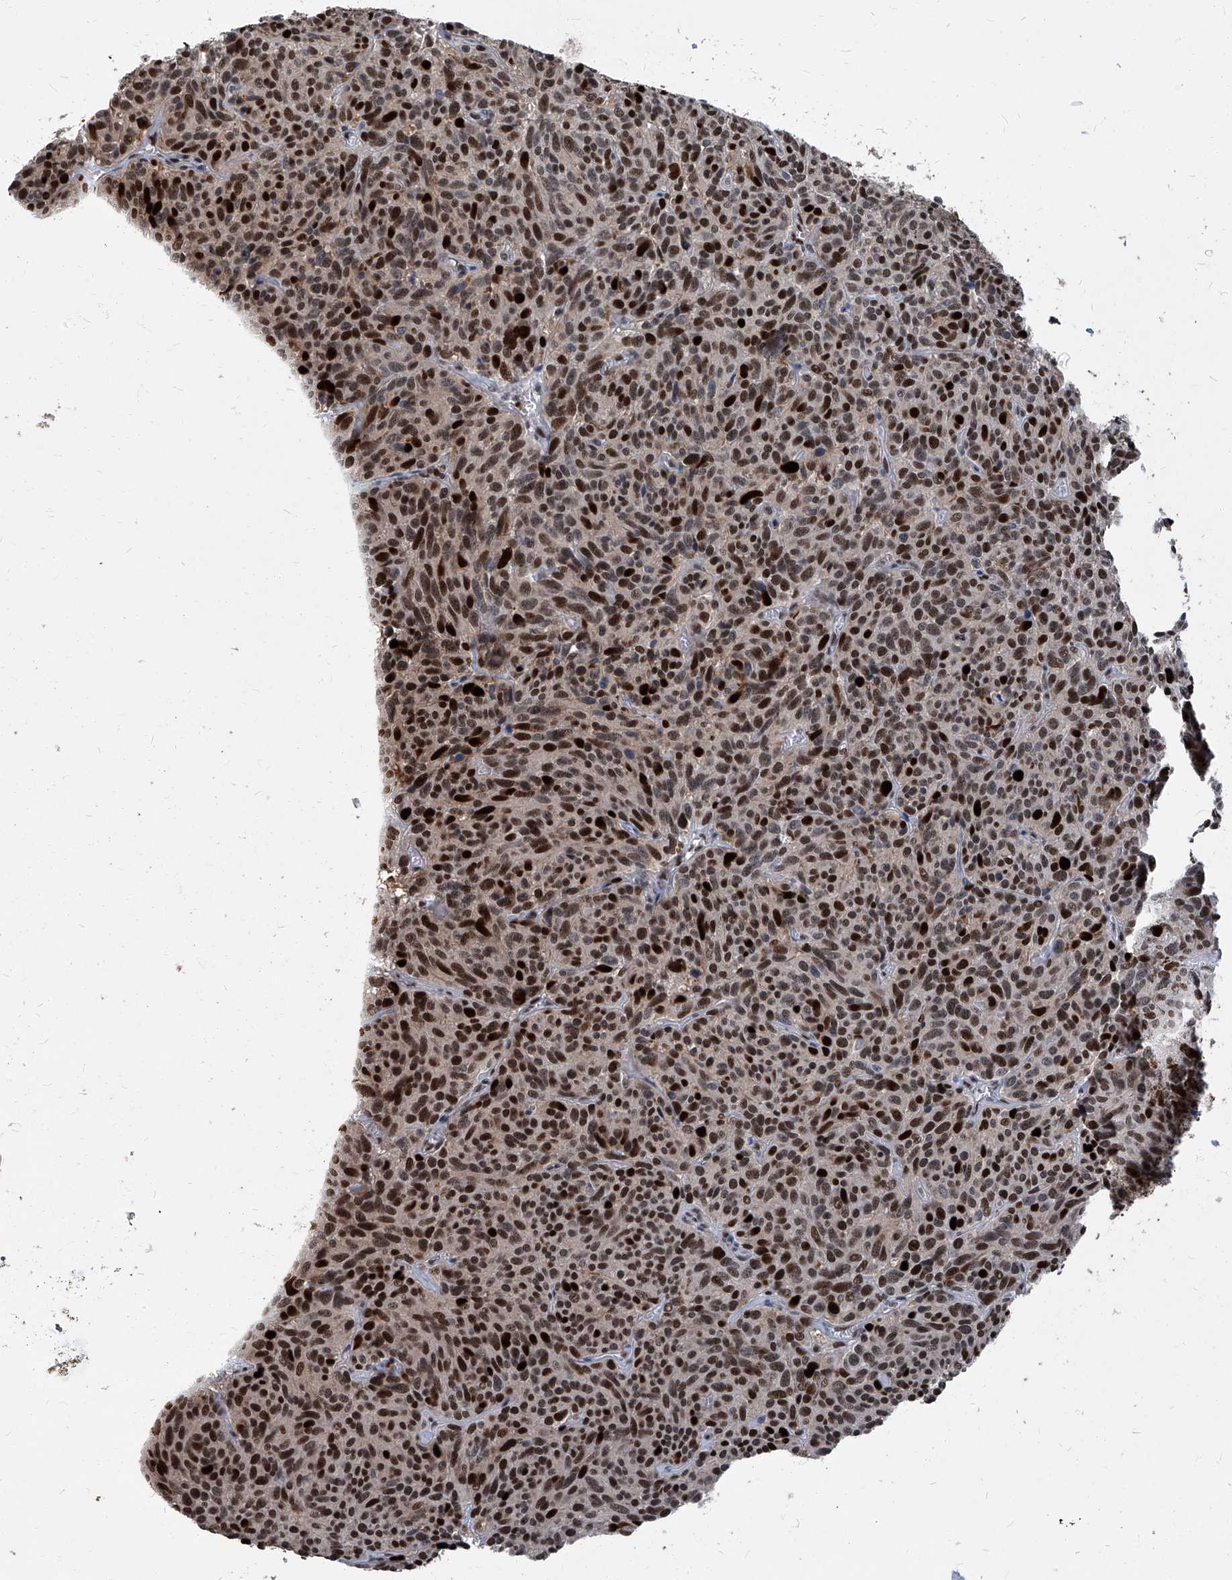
{"staining": {"intensity": "strong", "quantity": ">75%", "location": "nuclear"}, "tissue": "carcinoid", "cell_type": "Tumor cells", "image_type": "cancer", "snomed": [{"axis": "morphology", "description": "Carcinoid, malignant, NOS"}, {"axis": "topography", "description": "Lung"}], "caption": "Malignant carcinoid stained for a protein demonstrates strong nuclear positivity in tumor cells.", "gene": "PCNA", "patient": {"sex": "female", "age": 46}}